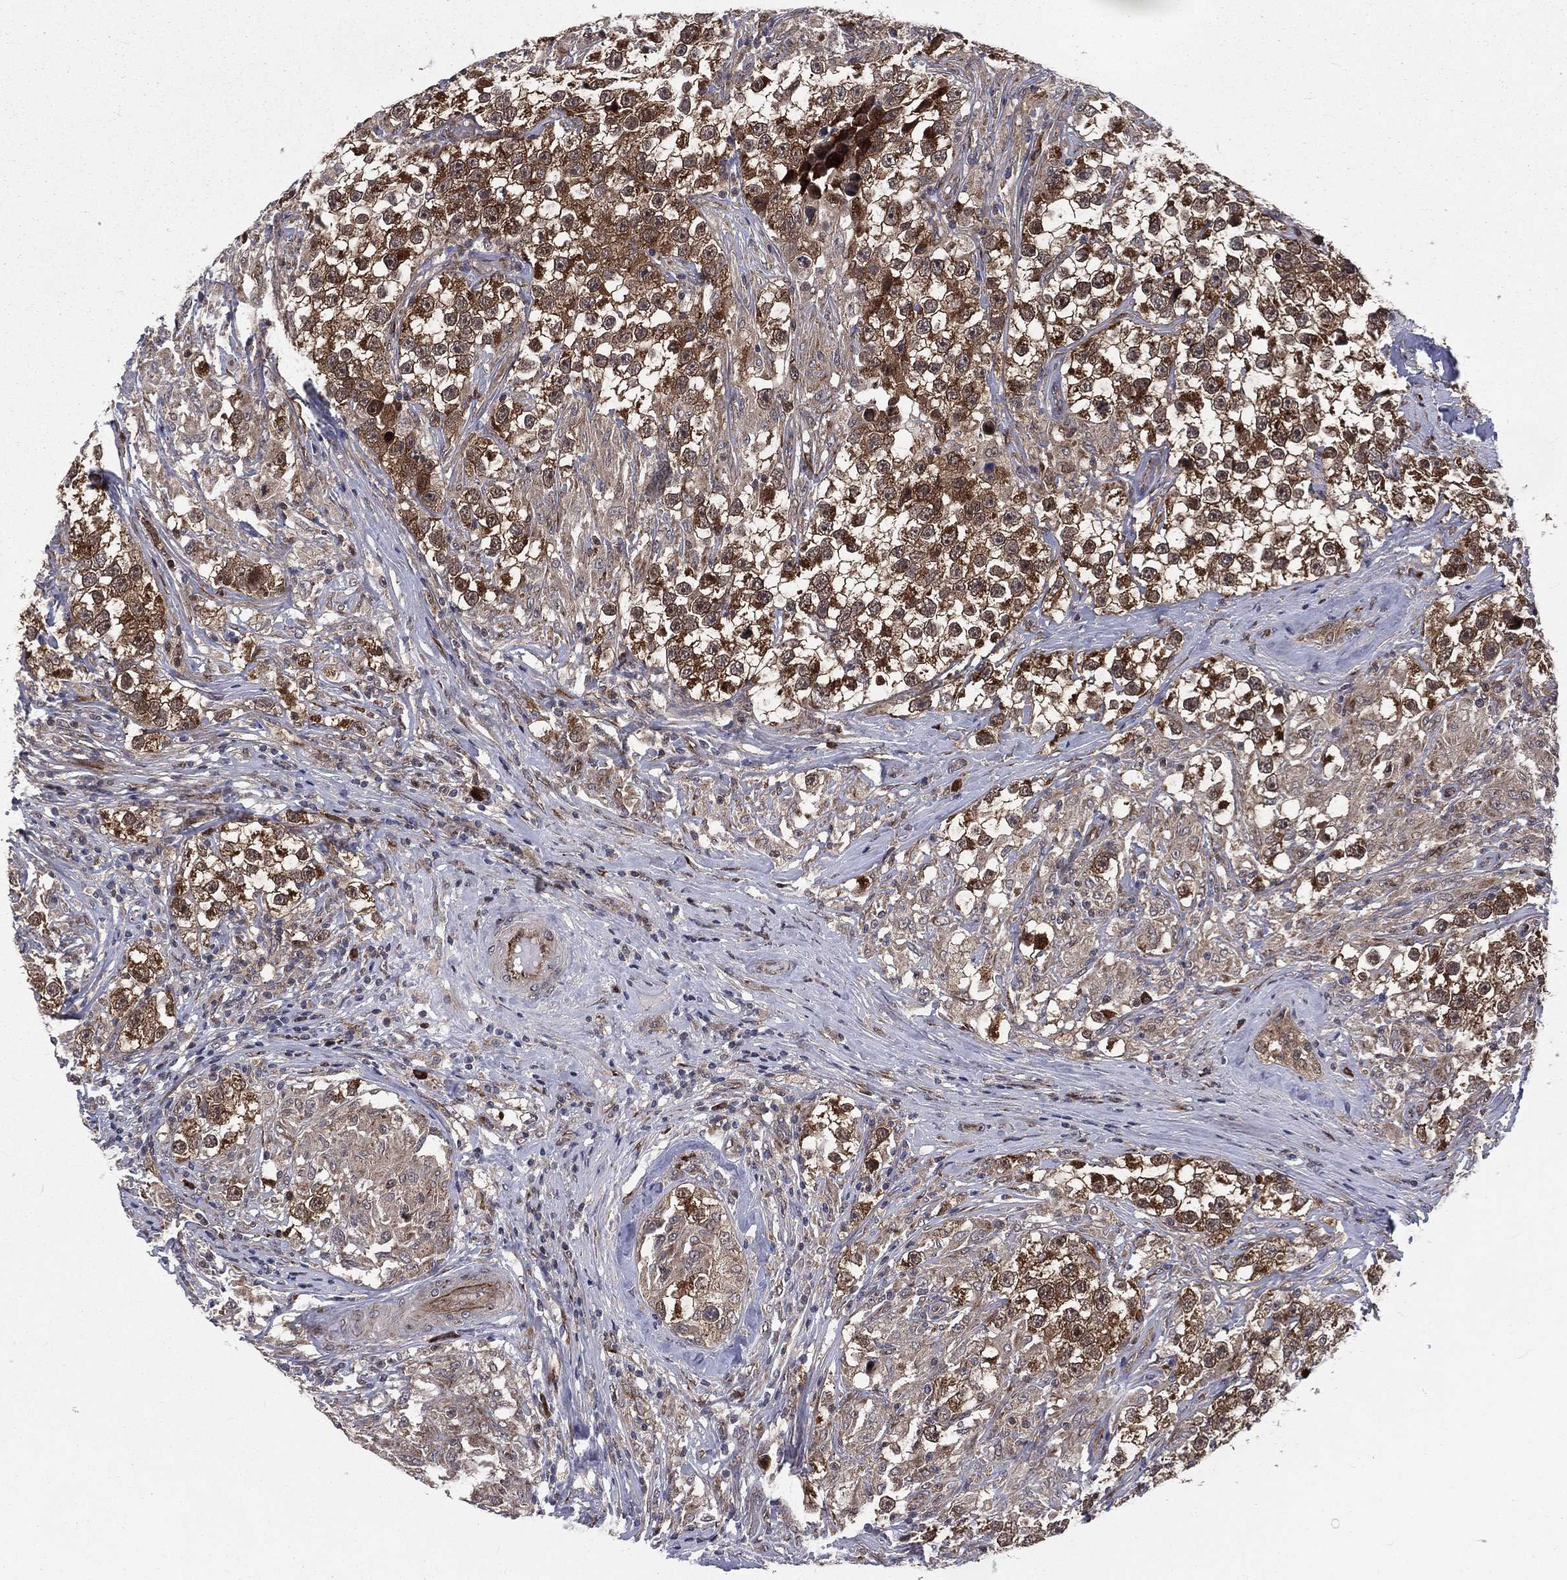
{"staining": {"intensity": "strong", "quantity": "25%-75%", "location": "cytoplasmic/membranous"}, "tissue": "testis cancer", "cell_type": "Tumor cells", "image_type": "cancer", "snomed": [{"axis": "morphology", "description": "Seminoma, NOS"}, {"axis": "topography", "description": "Testis"}], "caption": "Approximately 25%-75% of tumor cells in human seminoma (testis) reveal strong cytoplasmic/membranous protein expression as visualized by brown immunohistochemical staining.", "gene": "ARL3", "patient": {"sex": "male", "age": 46}}